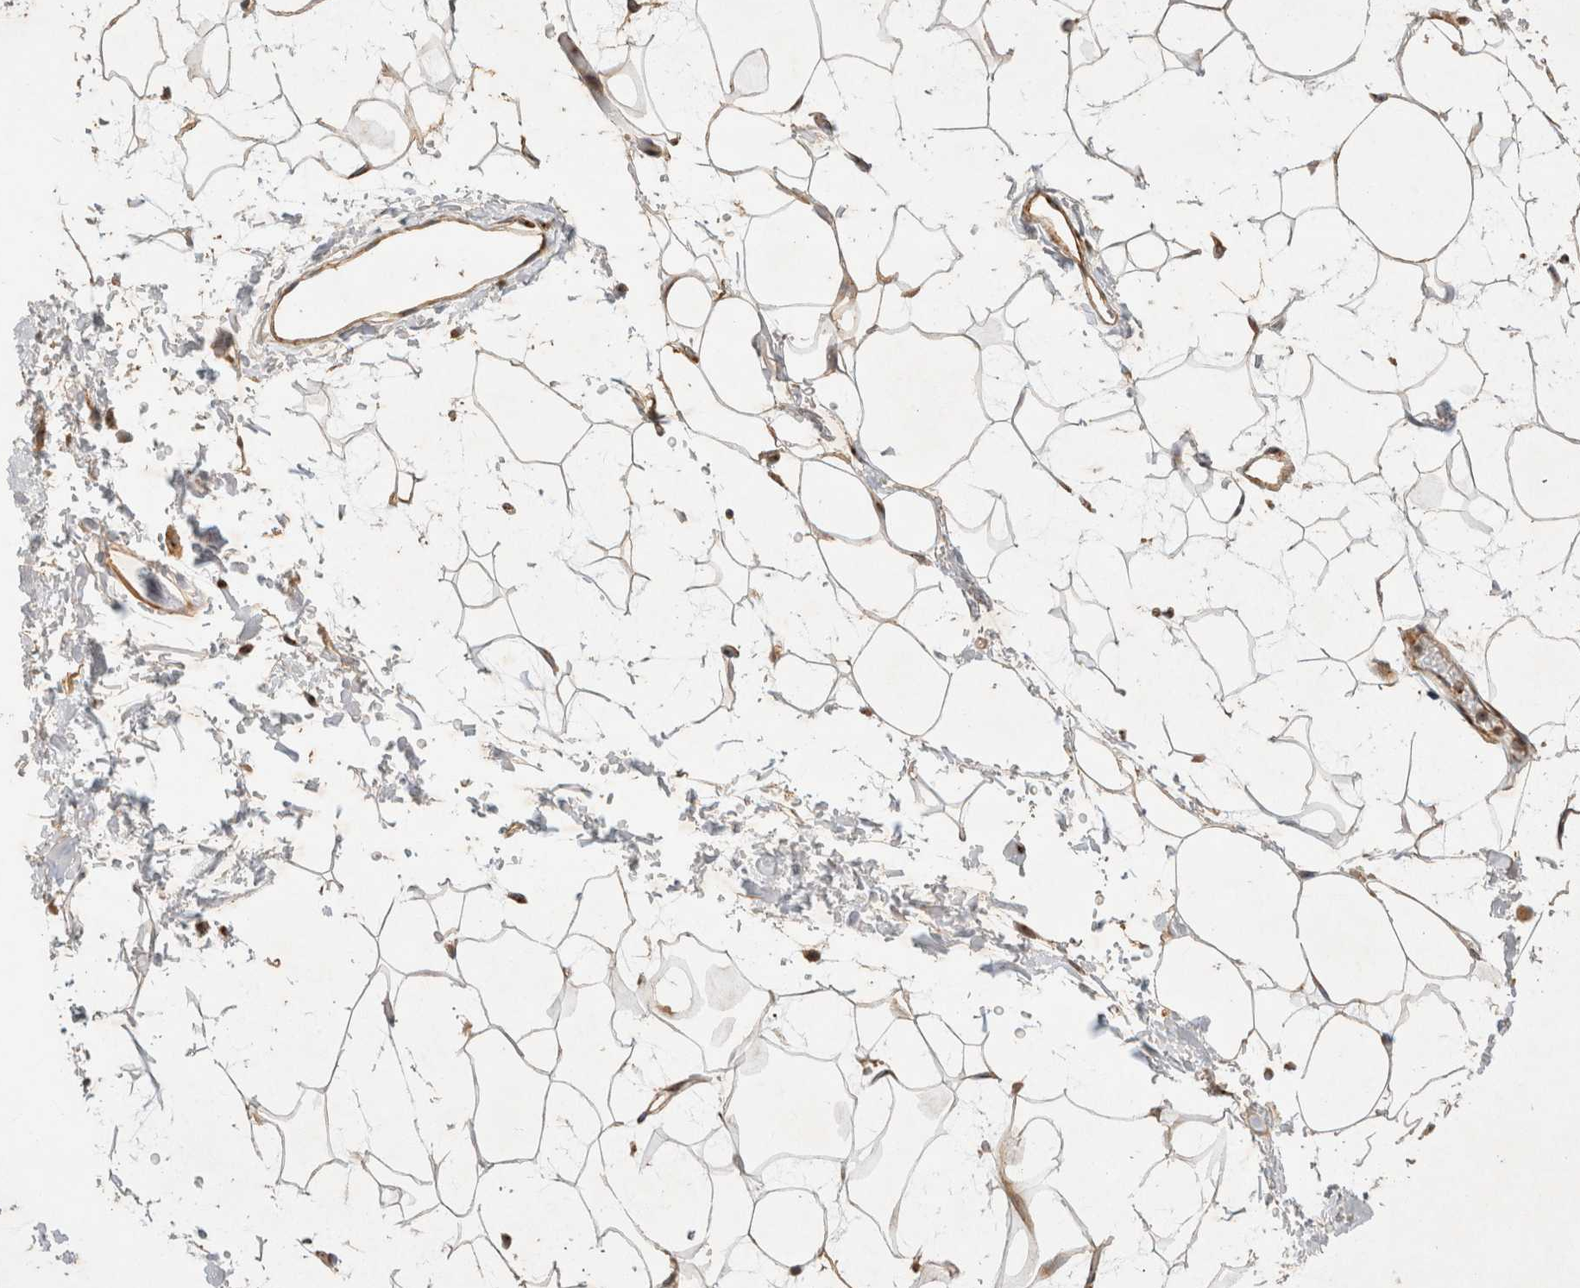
{"staining": {"intensity": "weak", "quantity": ">75%", "location": "cytoplasmic/membranous"}, "tissue": "adipose tissue", "cell_type": "Adipocytes", "image_type": "normal", "snomed": [{"axis": "morphology", "description": "Normal tissue, NOS"}, {"axis": "topography", "description": "Soft tissue"}], "caption": "This photomicrograph demonstrates immunohistochemistry staining of benign human adipose tissue, with low weak cytoplasmic/membranous positivity in about >75% of adipocytes.", "gene": "GPR150", "patient": {"sex": "male", "age": 72}}